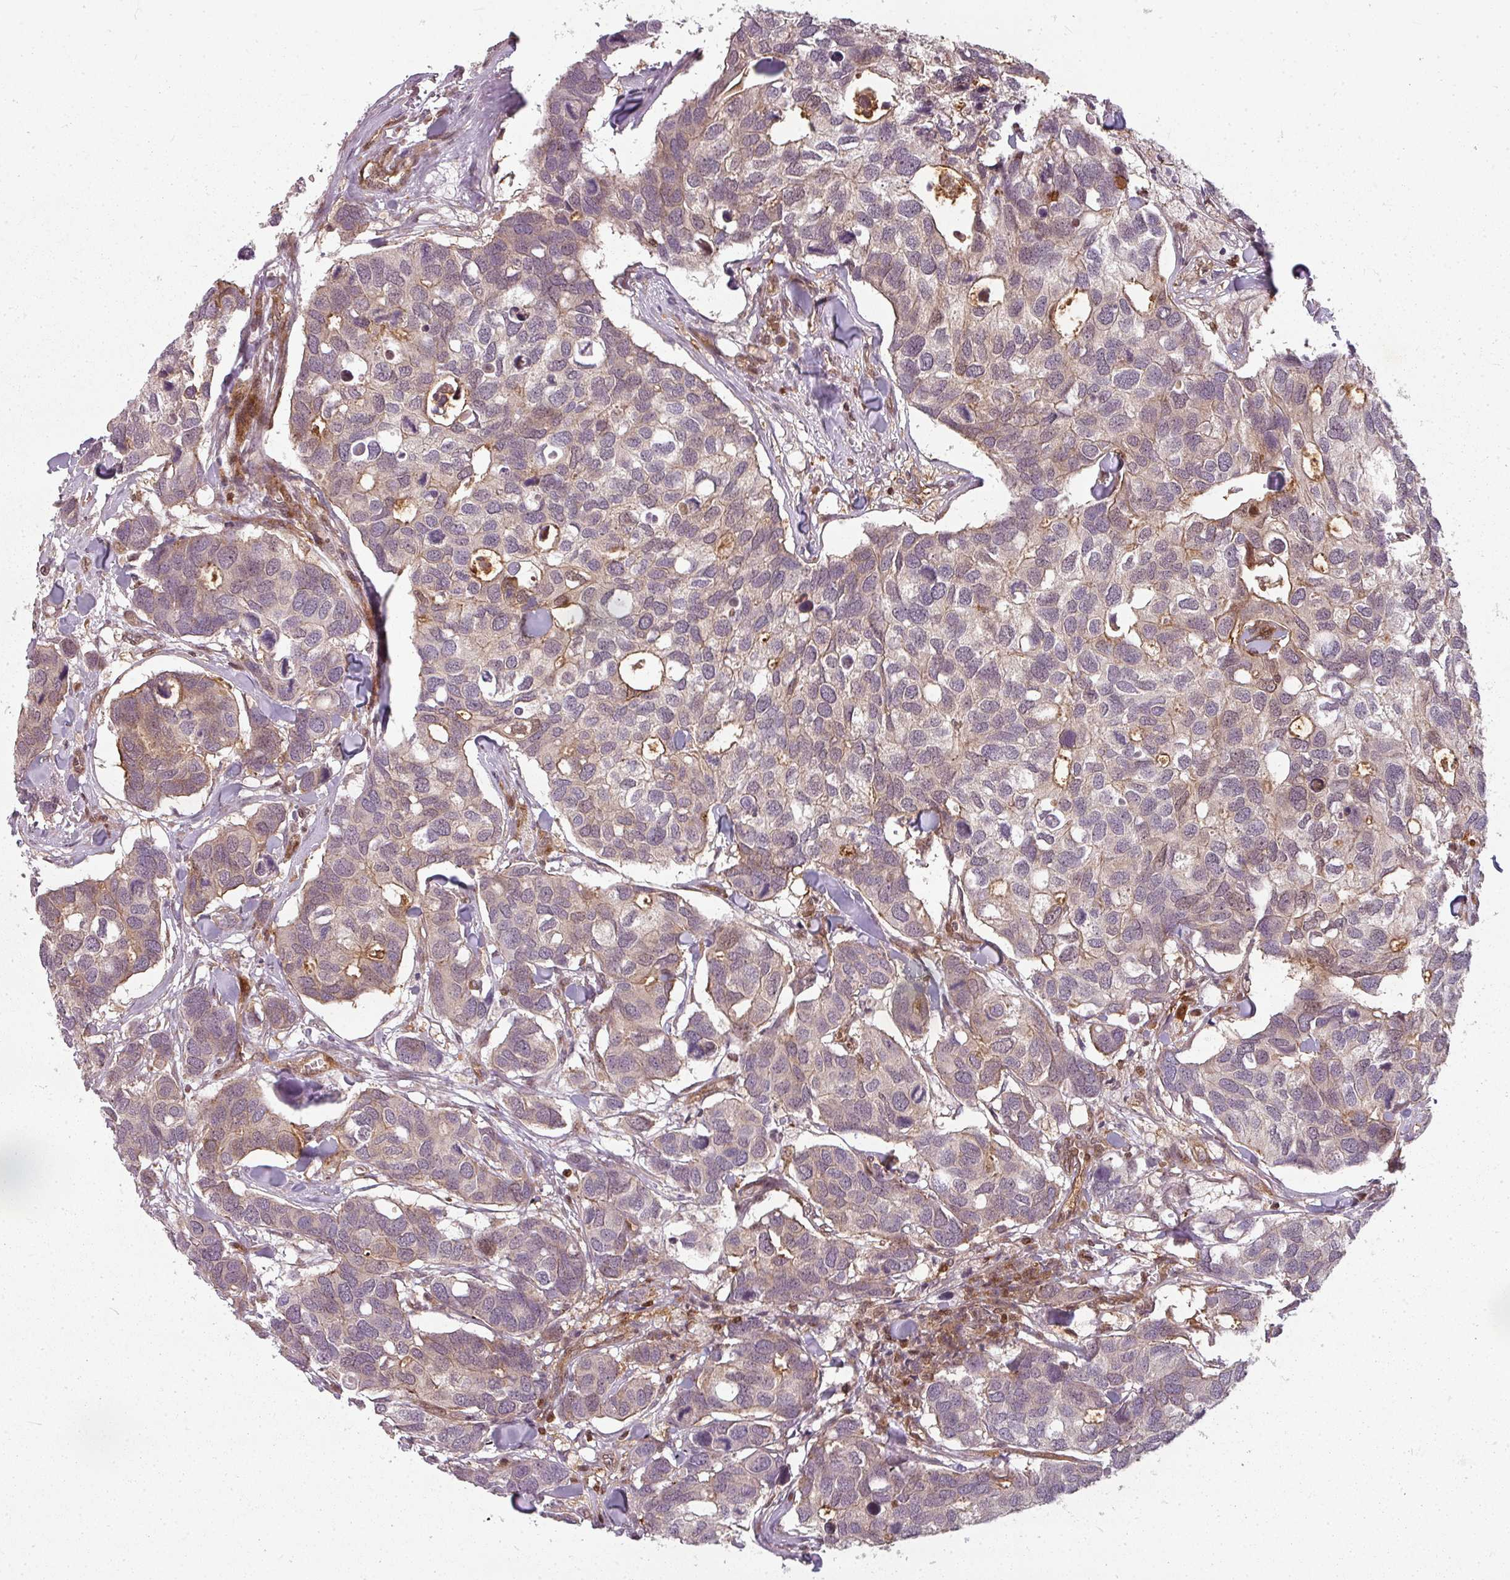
{"staining": {"intensity": "weak", "quantity": "25%-75%", "location": "cytoplasmic/membranous,nuclear"}, "tissue": "breast cancer", "cell_type": "Tumor cells", "image_type": "cancer", "snomed": [{"axis": "morphology", "description": "Duct carcinoma"}, {"axis": "topography", "description": "Breast"}], "caption": "This histopathology image demonstrates immunohistochemistry staining of human invasive ductal carcinoma (breast), with low weak cytoplasmic/membranous and nuclear staining in about 25%-75% of tumor cells.", "gene": "CLIC1", "patient": {"sex": "female", "age": 83}}